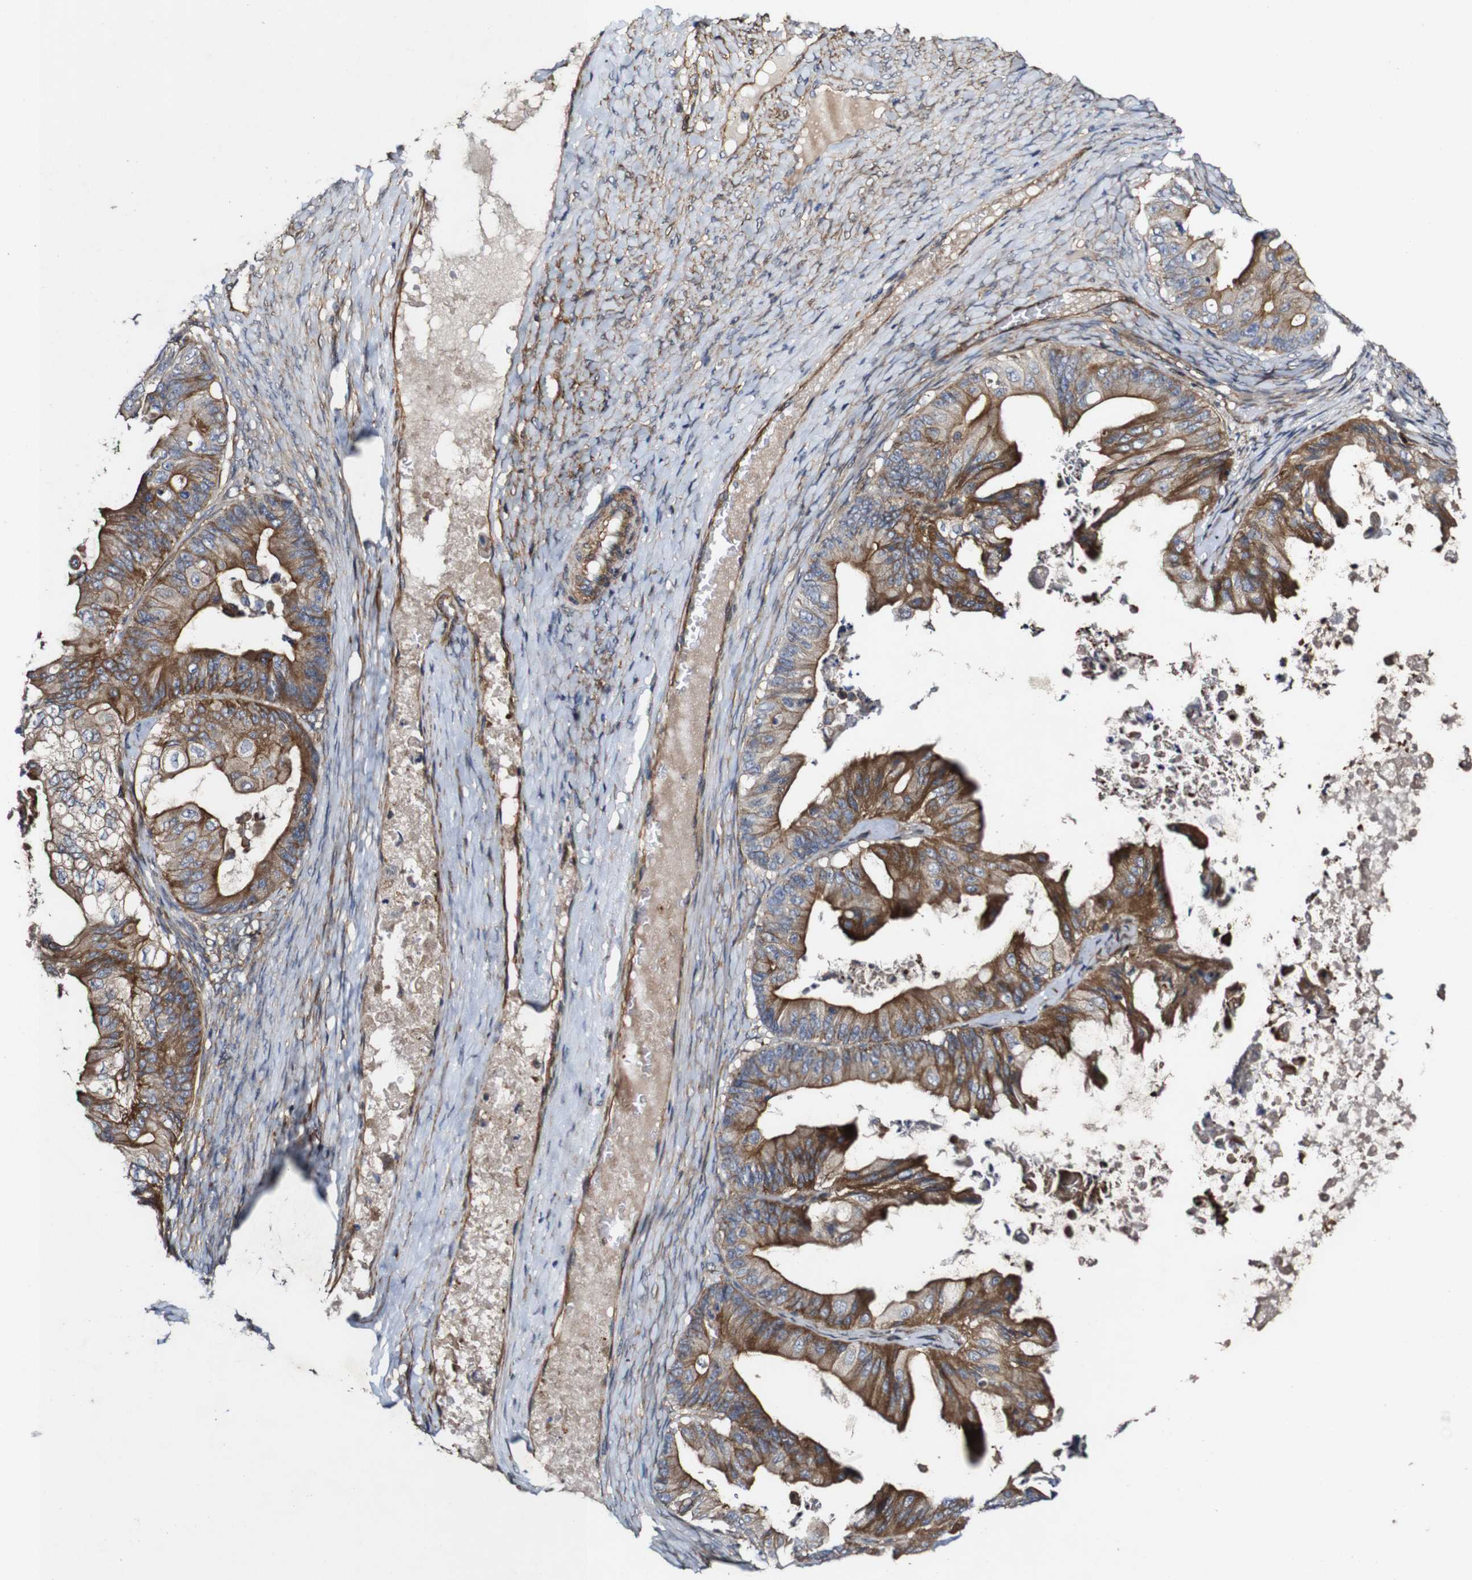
{"staining": {"intensity": "moderate", "quantity": ">75%", "location": "cytoplasmic/membranous"}, "tissue": "ovarian cancer", "cell_type": "Tumor cells", "image_type": "cancer", "snomed": [{"axis": "morphology", "description": "Cystadenocarcinoma, mucinous, NOS"}, {"axis": "topography", "description": "Ovary"}], "caption": "Protein positivity by immunohistochemistry (IHC) exhibits moderate cytoplasmic/membranous staining in about >75% of tumor cells in ovarian mucinous cystadenocarcinoma.", "gene": "GSDME", "patient": {"sex": "female", "age": 37}}